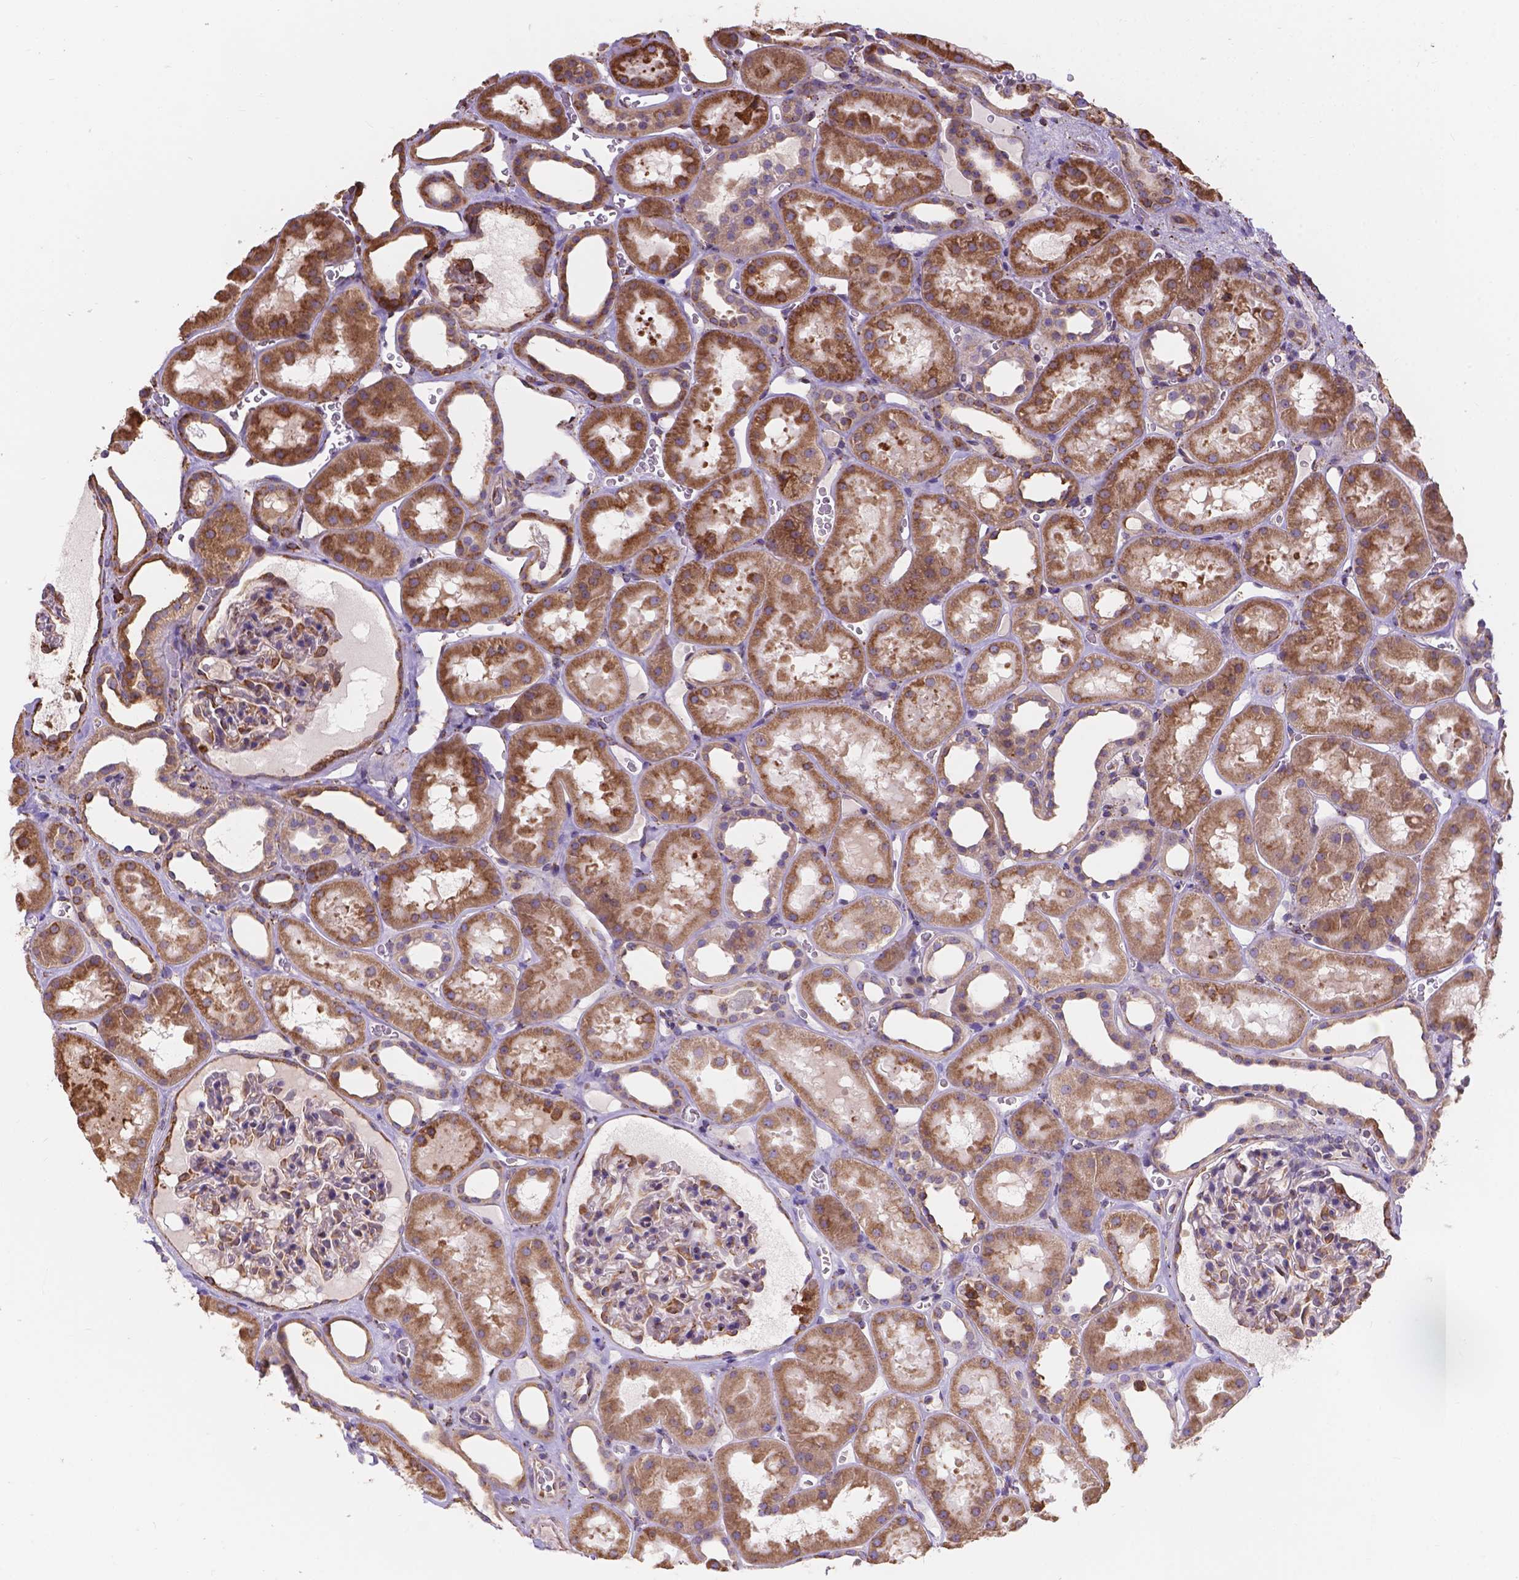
{"staining": {"intensity": "weak", "quantity": "<25%", "location": "cytoplasmic/membranous"}, "tissue": "kidney", "cell_type": "Cells in glomeruli", "image_type": "normal", "snomed": [{"axis": "morphology", "description": "Normal tissue, NOS"}, {"axis": "topography", "description": "Kidney"}], "caption": "Histopathology image shows no protein staining in cells in glomeruli of benign kidney.", "gene": "IPO11", "patient": {"sex": "female", "age": 41}}